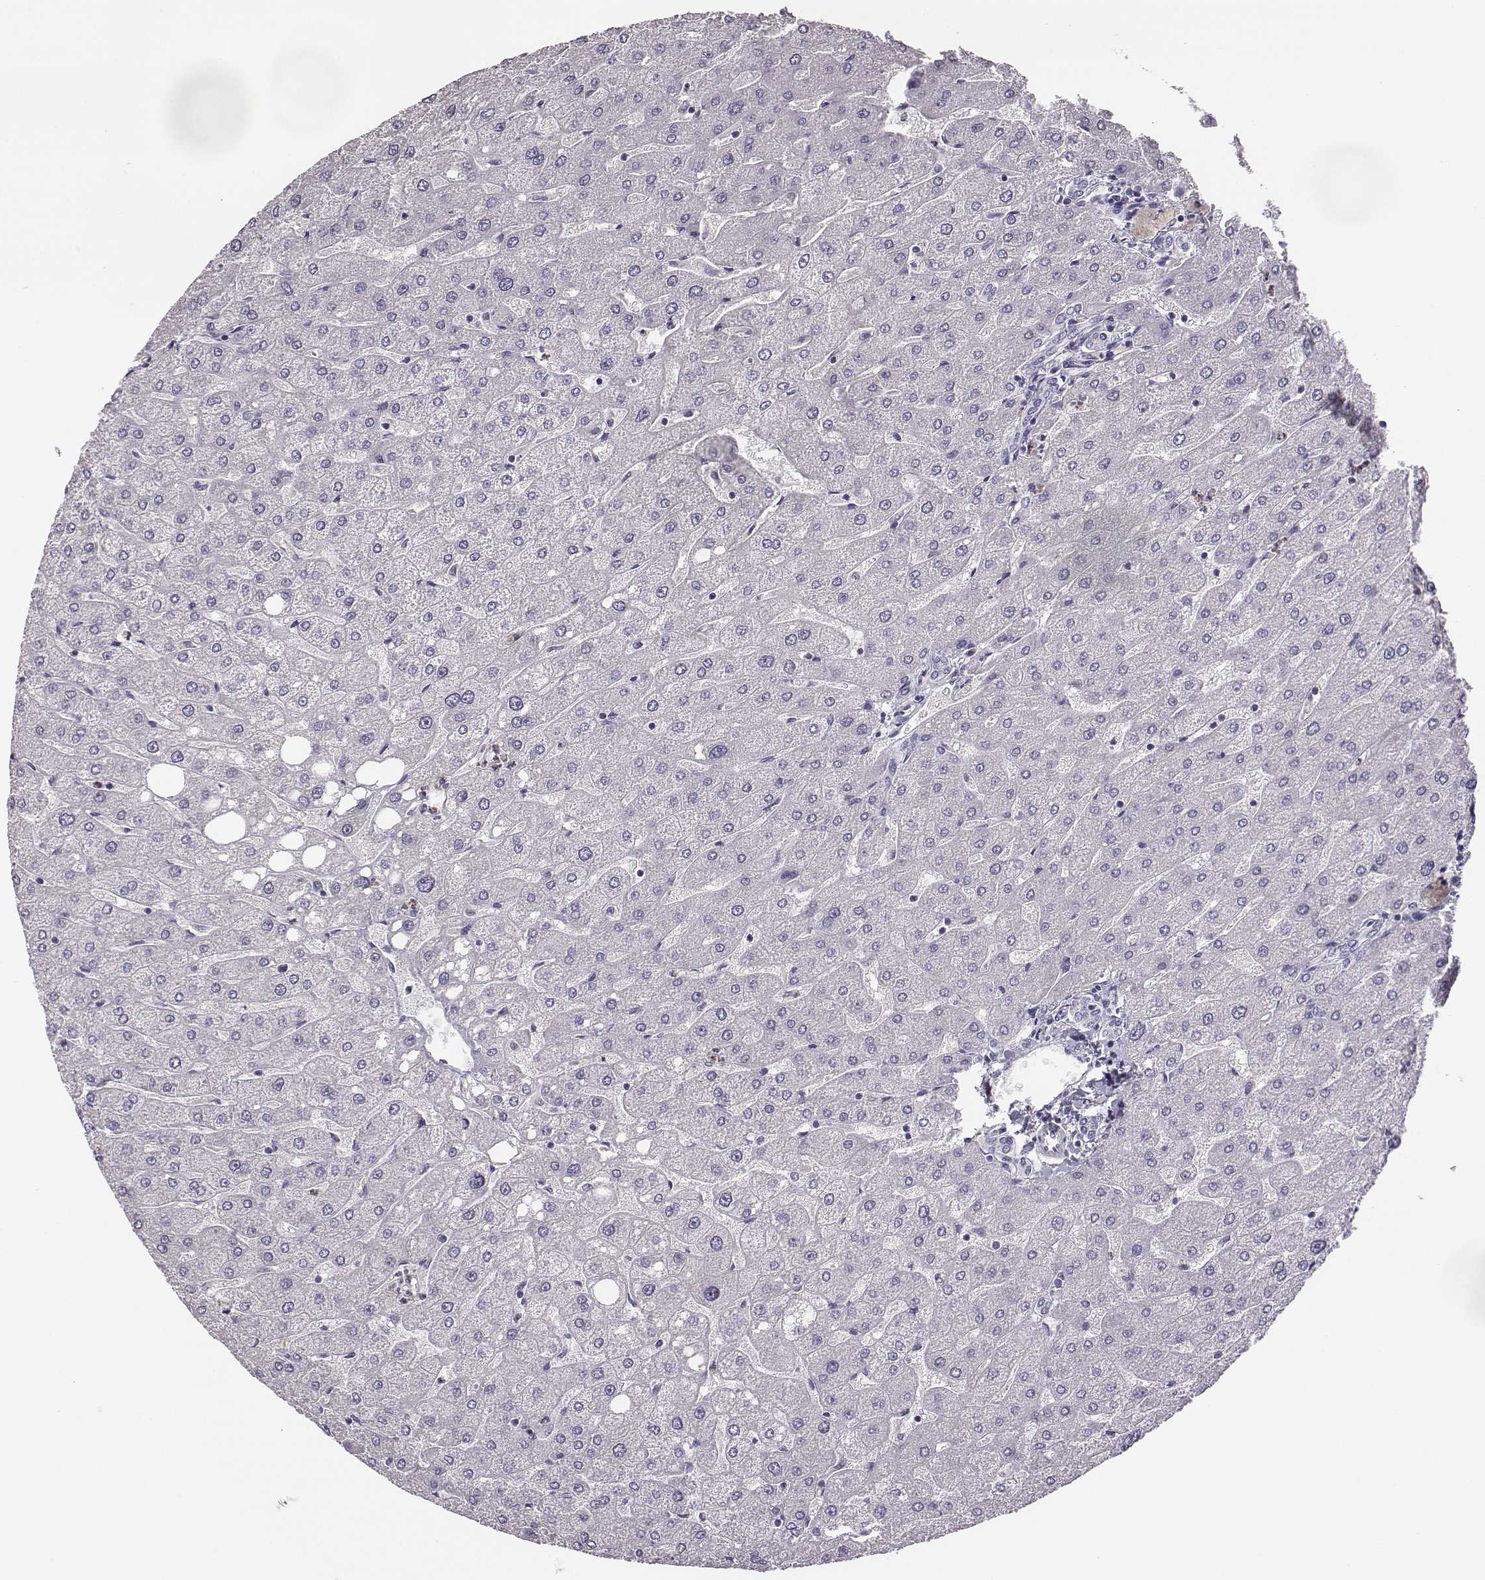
{"staining": {"intensity": "negative", "quantity": "none", "location": "none"}, "tissue": "liver", "cell_type": "Cholangiocytes", "image_type": "normal", "snomed": [{"axis": "morphology", "description": "Normal tissue, NOS"}, {"axis": "topography", "description": "Liver"}], "caption": "High magnification brightfield microscopy of unremarkable liver stained with DAB (3,3'-diaminobenzidine) (brown) and counterstained with hematoxylin (blue): cholangiocytes show no significant staining. (DAB (3,3'-diaminobenzidine) immunohistochemistry visualized using brightfield microscopy, high magnification).", "gene": "ADAM7", "patient": {"sex": "male", "age": 67}}